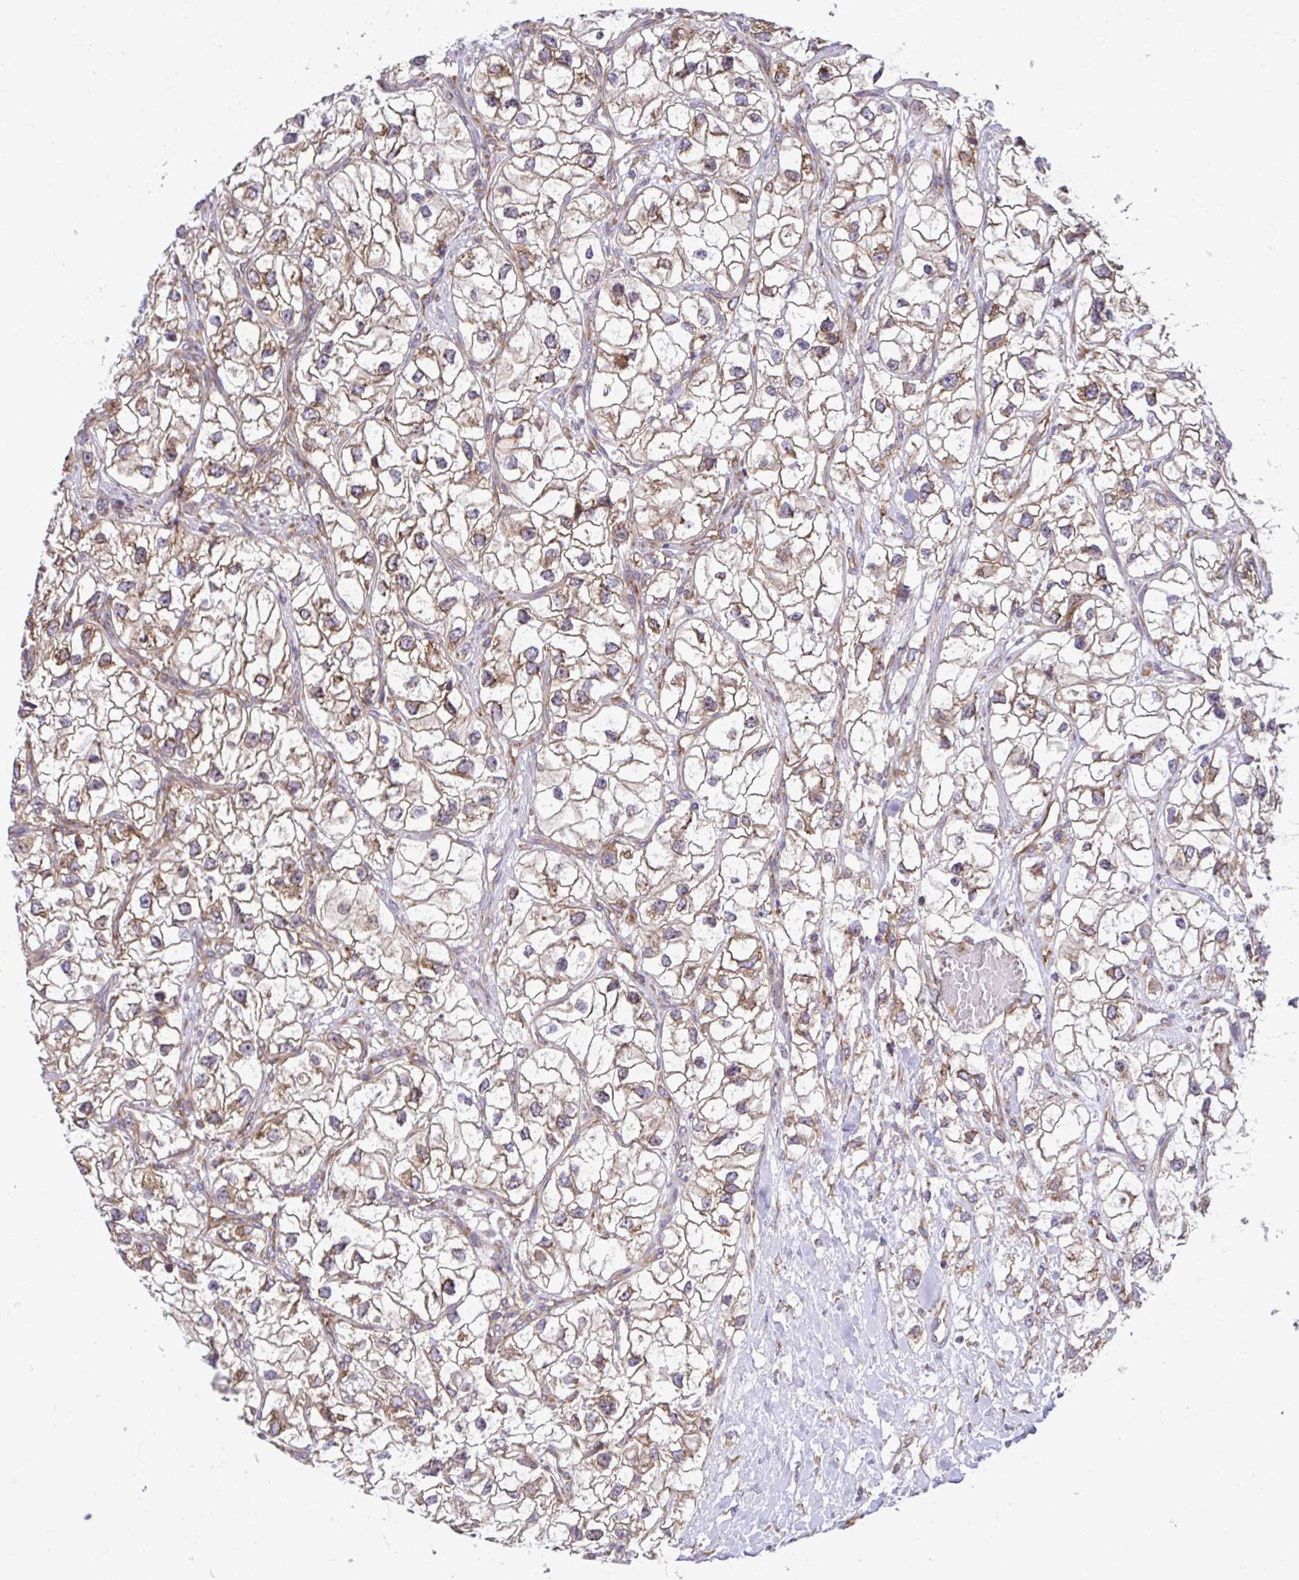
{"staining": {"intensity": "moderate", "quantity": "25%-75%", "location": "cytoplasmic/membranous"}, "tissue": "renal cancer", "cell_type": "Tumor cells", "image_type": "cancer", "snomed": [{"axis": "morphology", "description": "Adenocarcinoma, NOS"}, {"axis": "topography", "description": "Kidney"}], "caption": "IHC staining of renal cancer, which reveals medium levels of moderate cytoplasmic/membranous positivity in approximately 25%-75% of tumor cells indicating moderate cytoplasmic/membranous protein expression. The staining was performed using DAB (3,3'-diaminobenzidine) (brown) for protein detection and nuclei were counterstained in hematoxylin (blue).", "gene": "RPS7", "patient": {"sex": "male", "age": 59}}